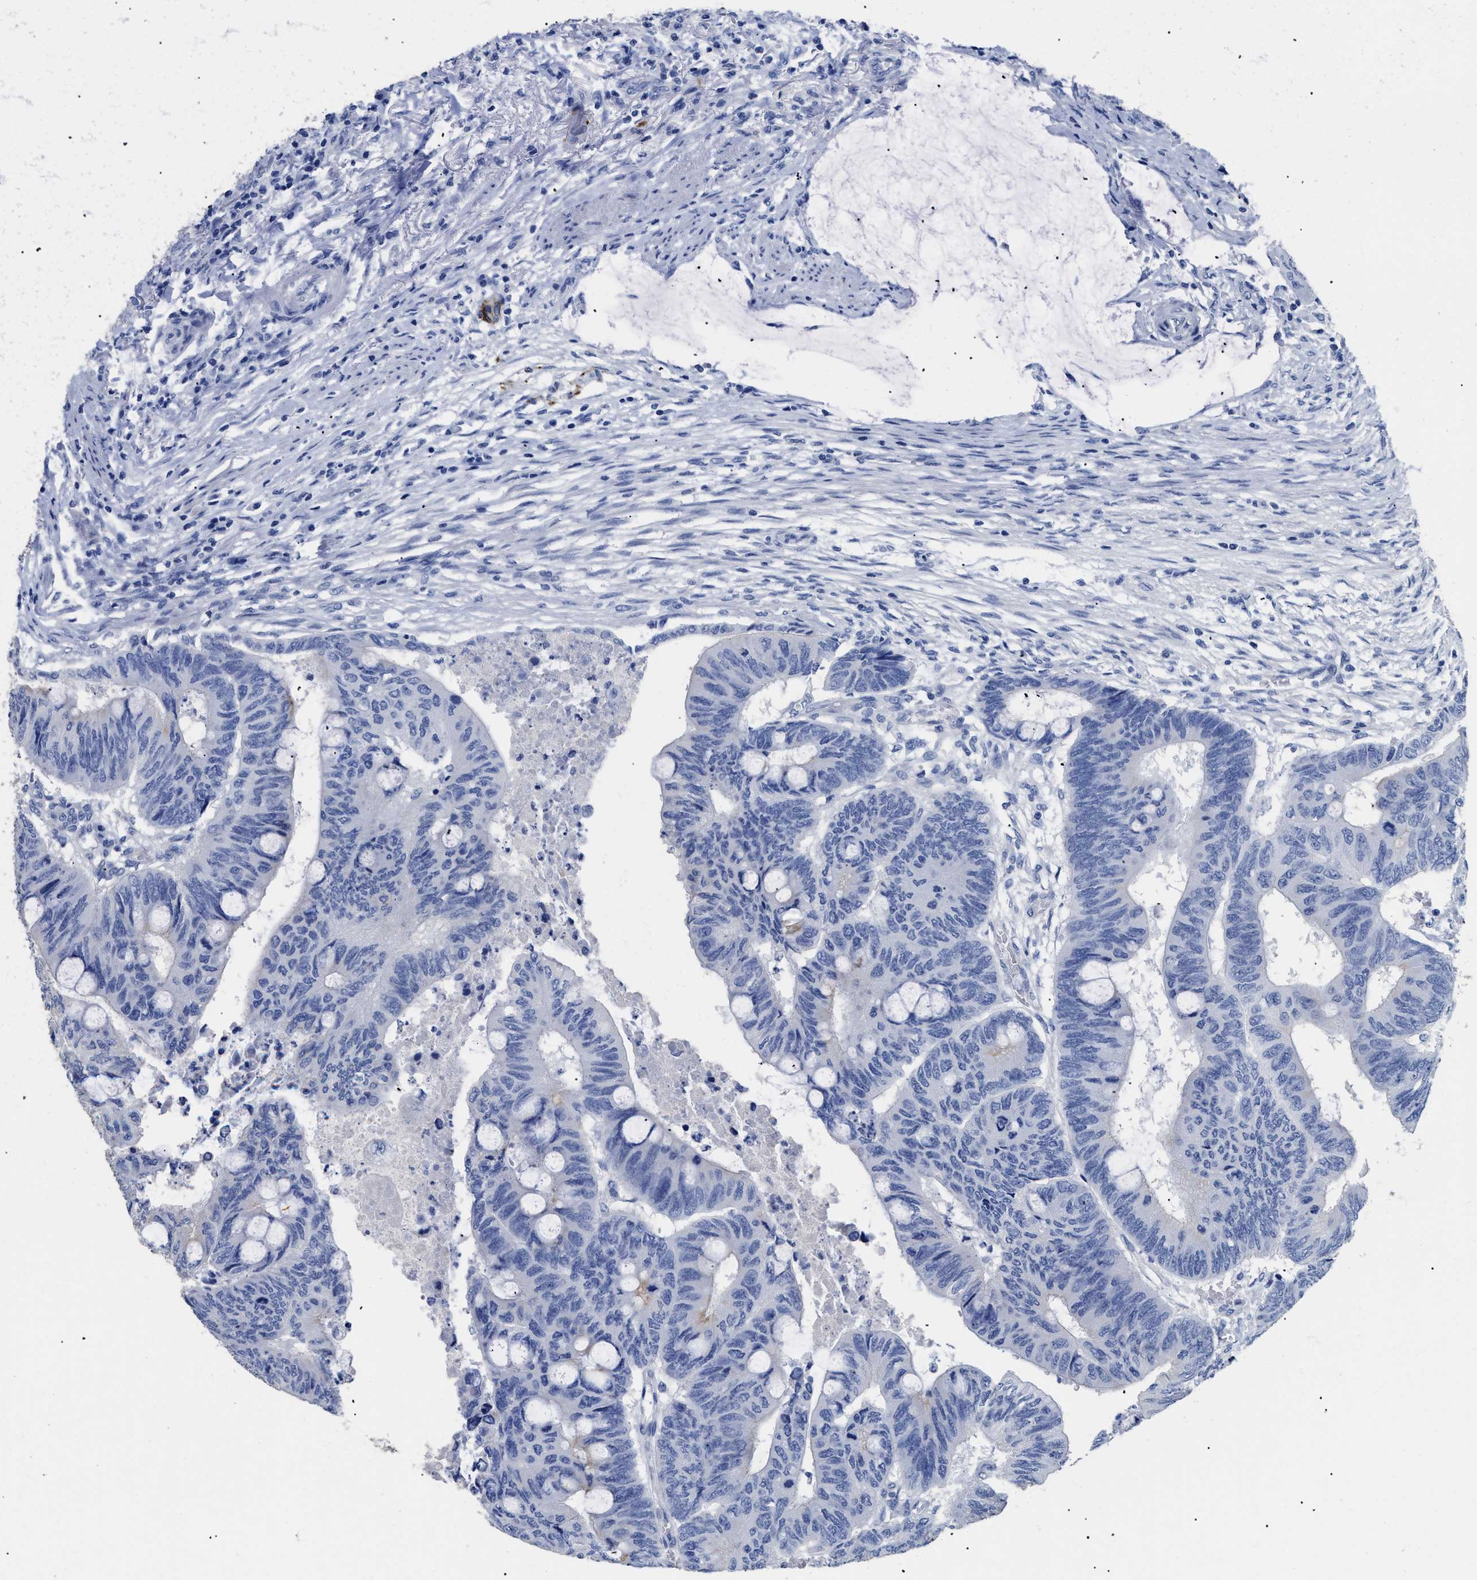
{"staining": {"intensity": "negative", "quantity": "none", "location": "none"}, "tissue": "colorectal cancer", "cell_type": "Tumor cells", "image_type": "cancer", "snomed": [{"axis": "morphology", "description": "Normal tissue, NOS"}, {"axis": "morphology", "description": "Adenocarcinoma, NOS"}, {"axis": "topography", "description": "Rectum"}, {"axis": "topography", "description": "Peripheral nerve tissue"}], "caption": "Tumor cells show no significant positivity in colorectal adenocarcinoma.", "gene": "DLC1", "patient": {"sex": "male", "age": 92}}